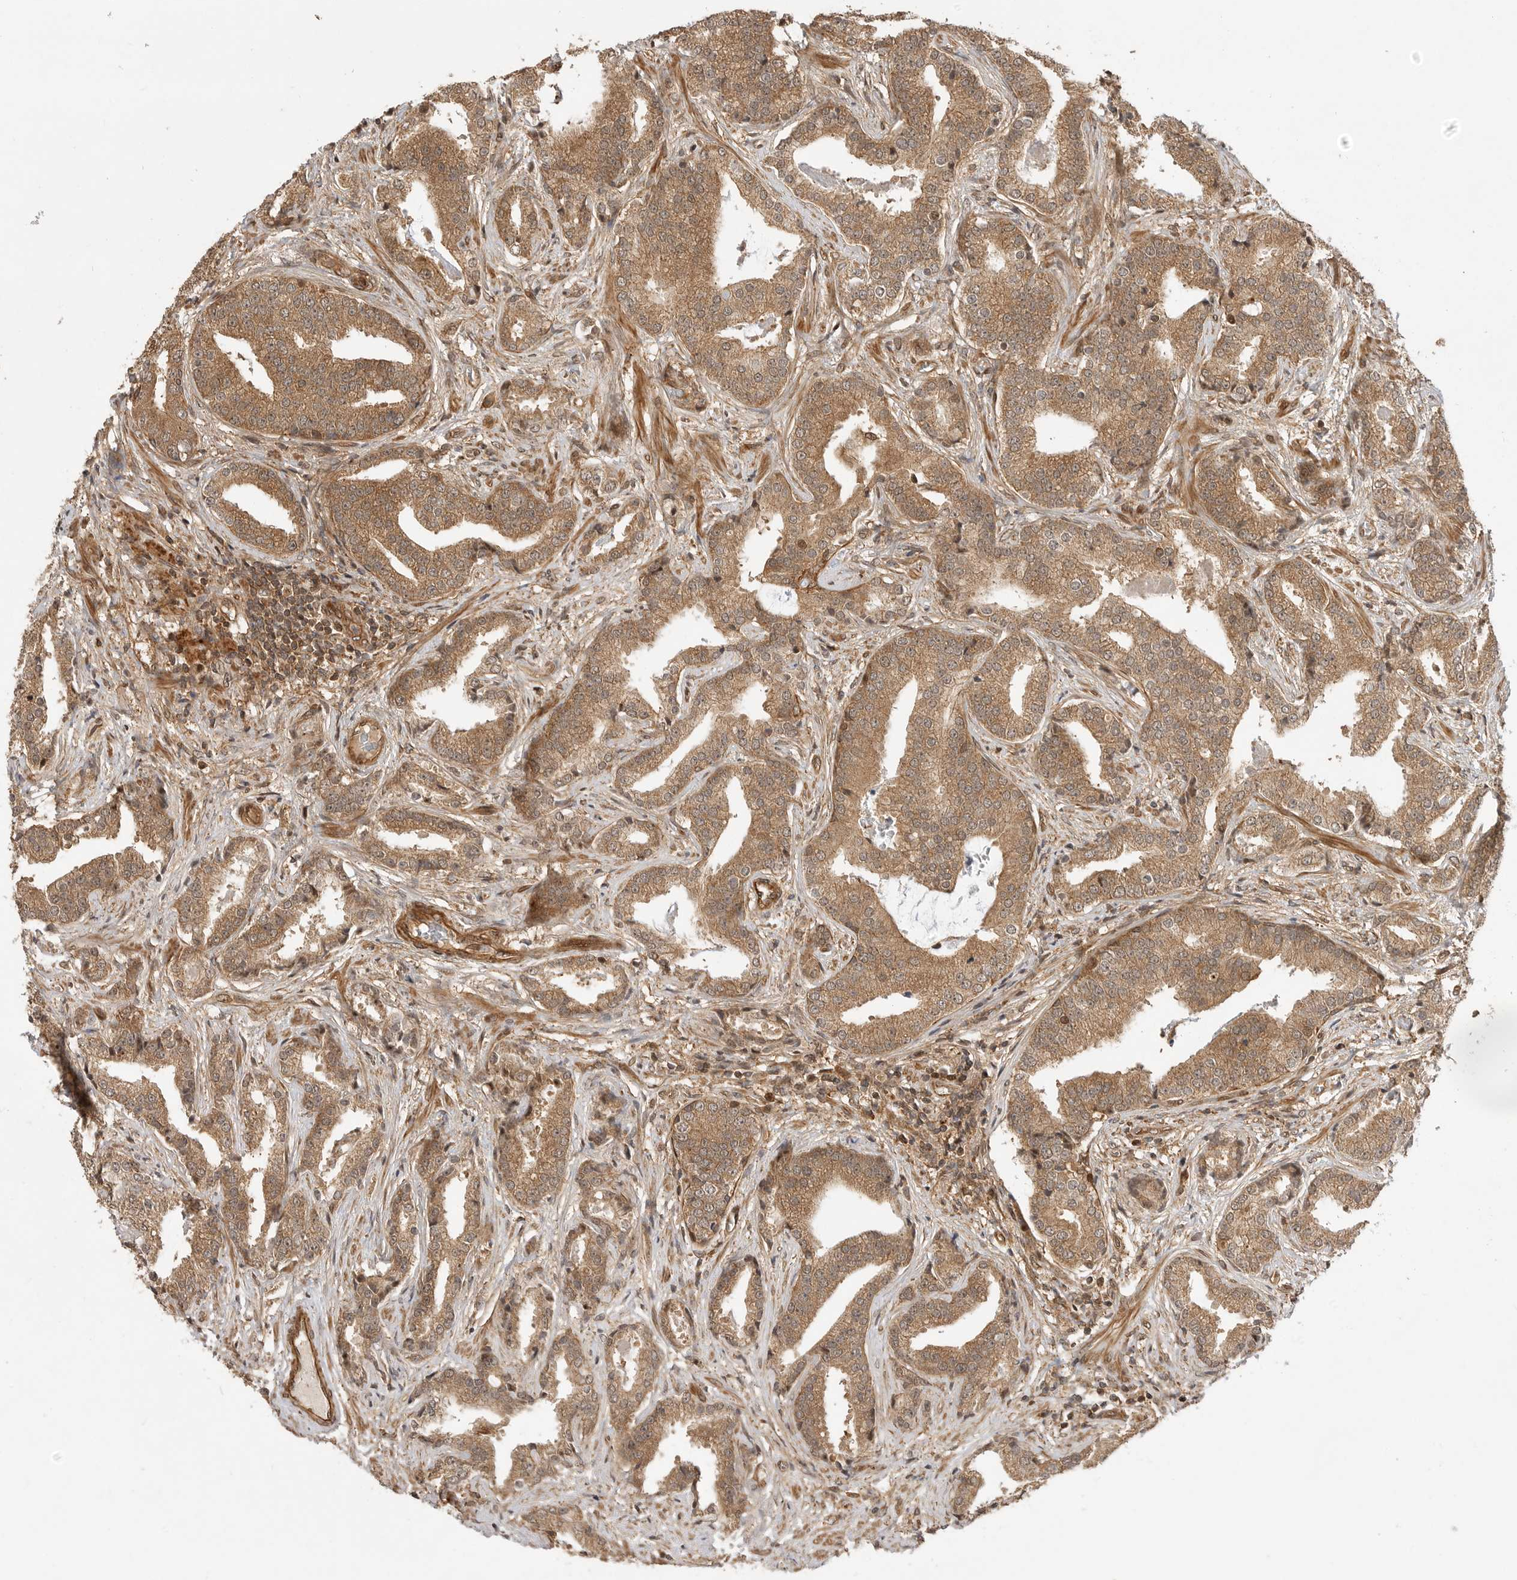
{"staining": {"intensity": "moderate", "quantity": ">75%", "location": "cytoplasmic/membranous"}, "tissue": "prostate cancer", "cell_type": "Tumor cells", "image_type": "cancer", "snomed": [{"axis": "morphology", "description": "Adenocarcinoma, Low grade"}, {"axis": "topography", "description": "Prostate"}], "caption": "An image of human prostate low-grade adenocarcinoma stained for a protein displays moderate cytoplasmic/membranous brown staining in tumor cells. (Brightfield microscopy of DAB IHC at high magnification).", "gene": "ADPRS", "patient": {"sex": "male", "age": 67}}